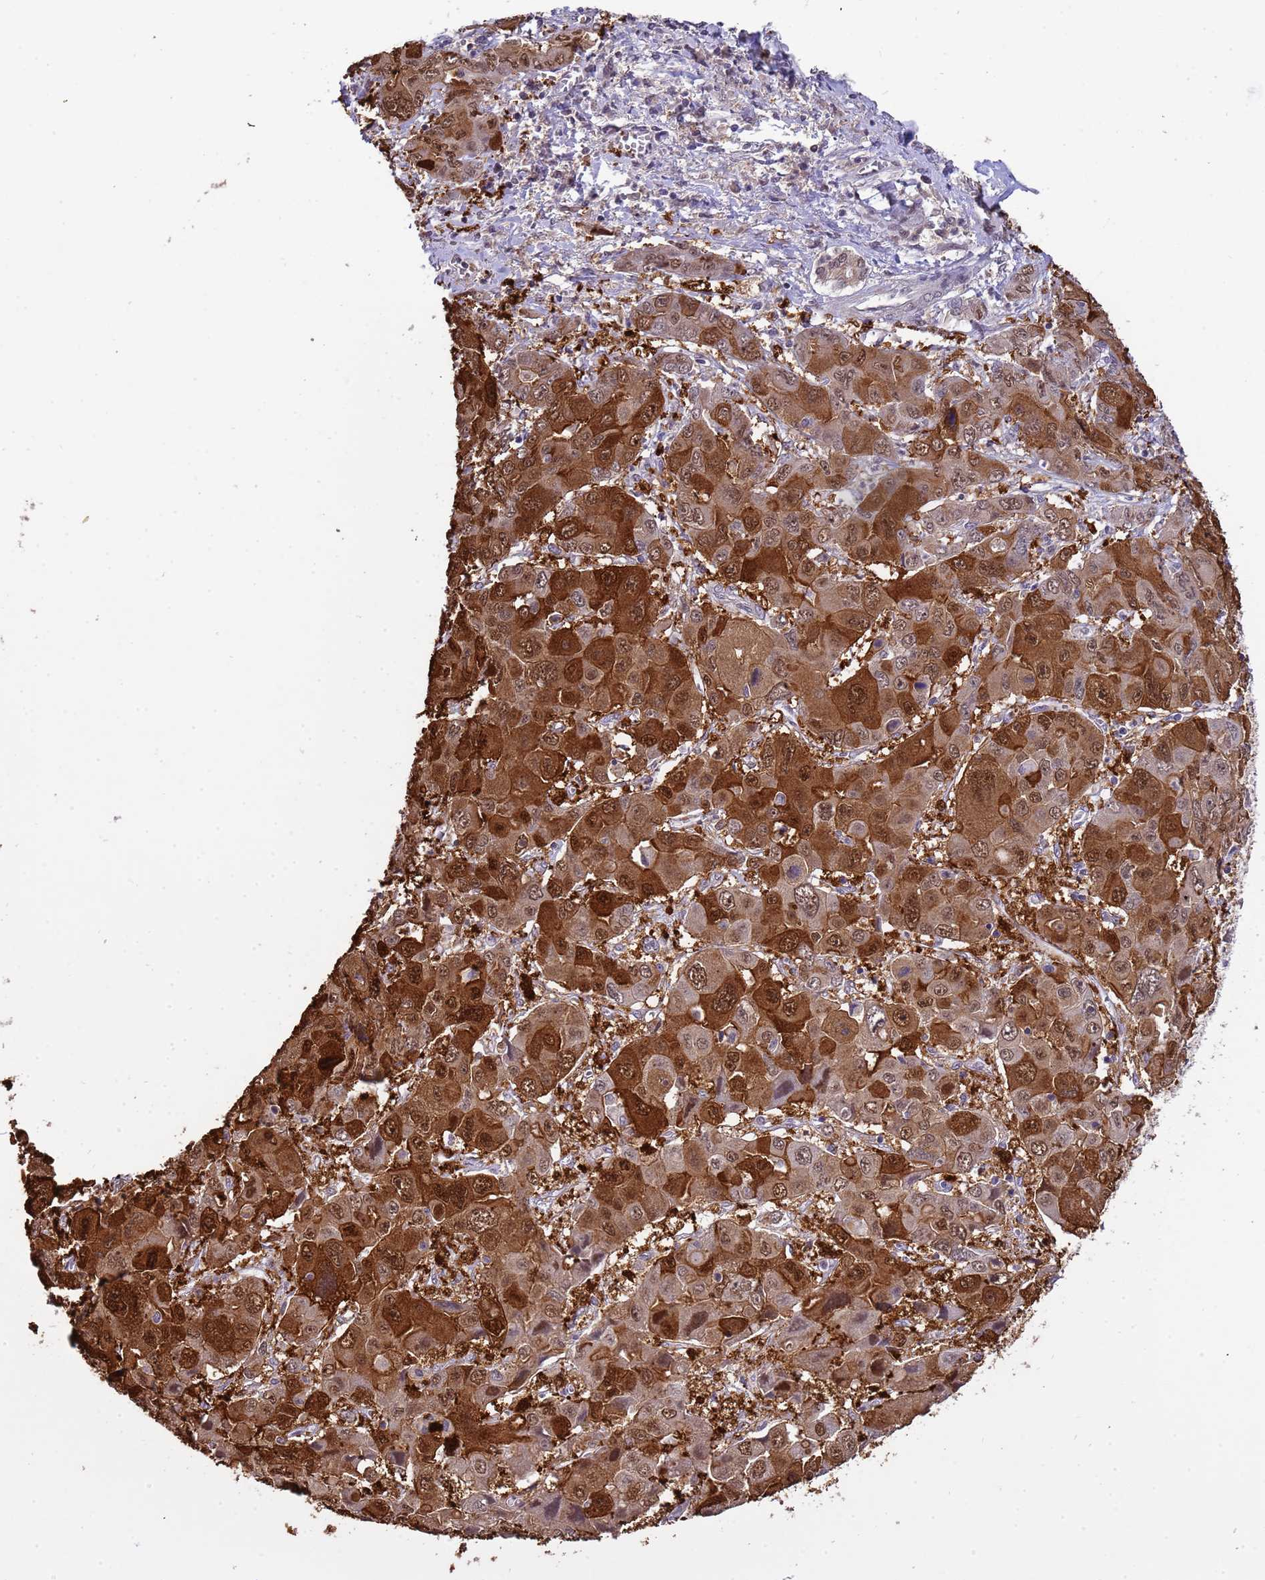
{"staining": {"intensity": "strong", "quantity": ">75%", "location": "cytoplasmic/membranous,nuclear"}, "tissue": "liver cancer", "cell_type": "Tumor cells", "image_type": "cancer", "snomed": [{"axis": "morphology", "description": "Cholangiocarcinoma"}, {"axis": "topography", "description": "Liver"}], "caption": "Human liver cancer (cholangiocarcinoma) stained with a brown dye exhibits strong cytoplasmic/membranous and nuclear positive positivity in about >75% of tumor cells.", "gene": "ZBTB5", "patient": {"sex": "male", "age": 67}}